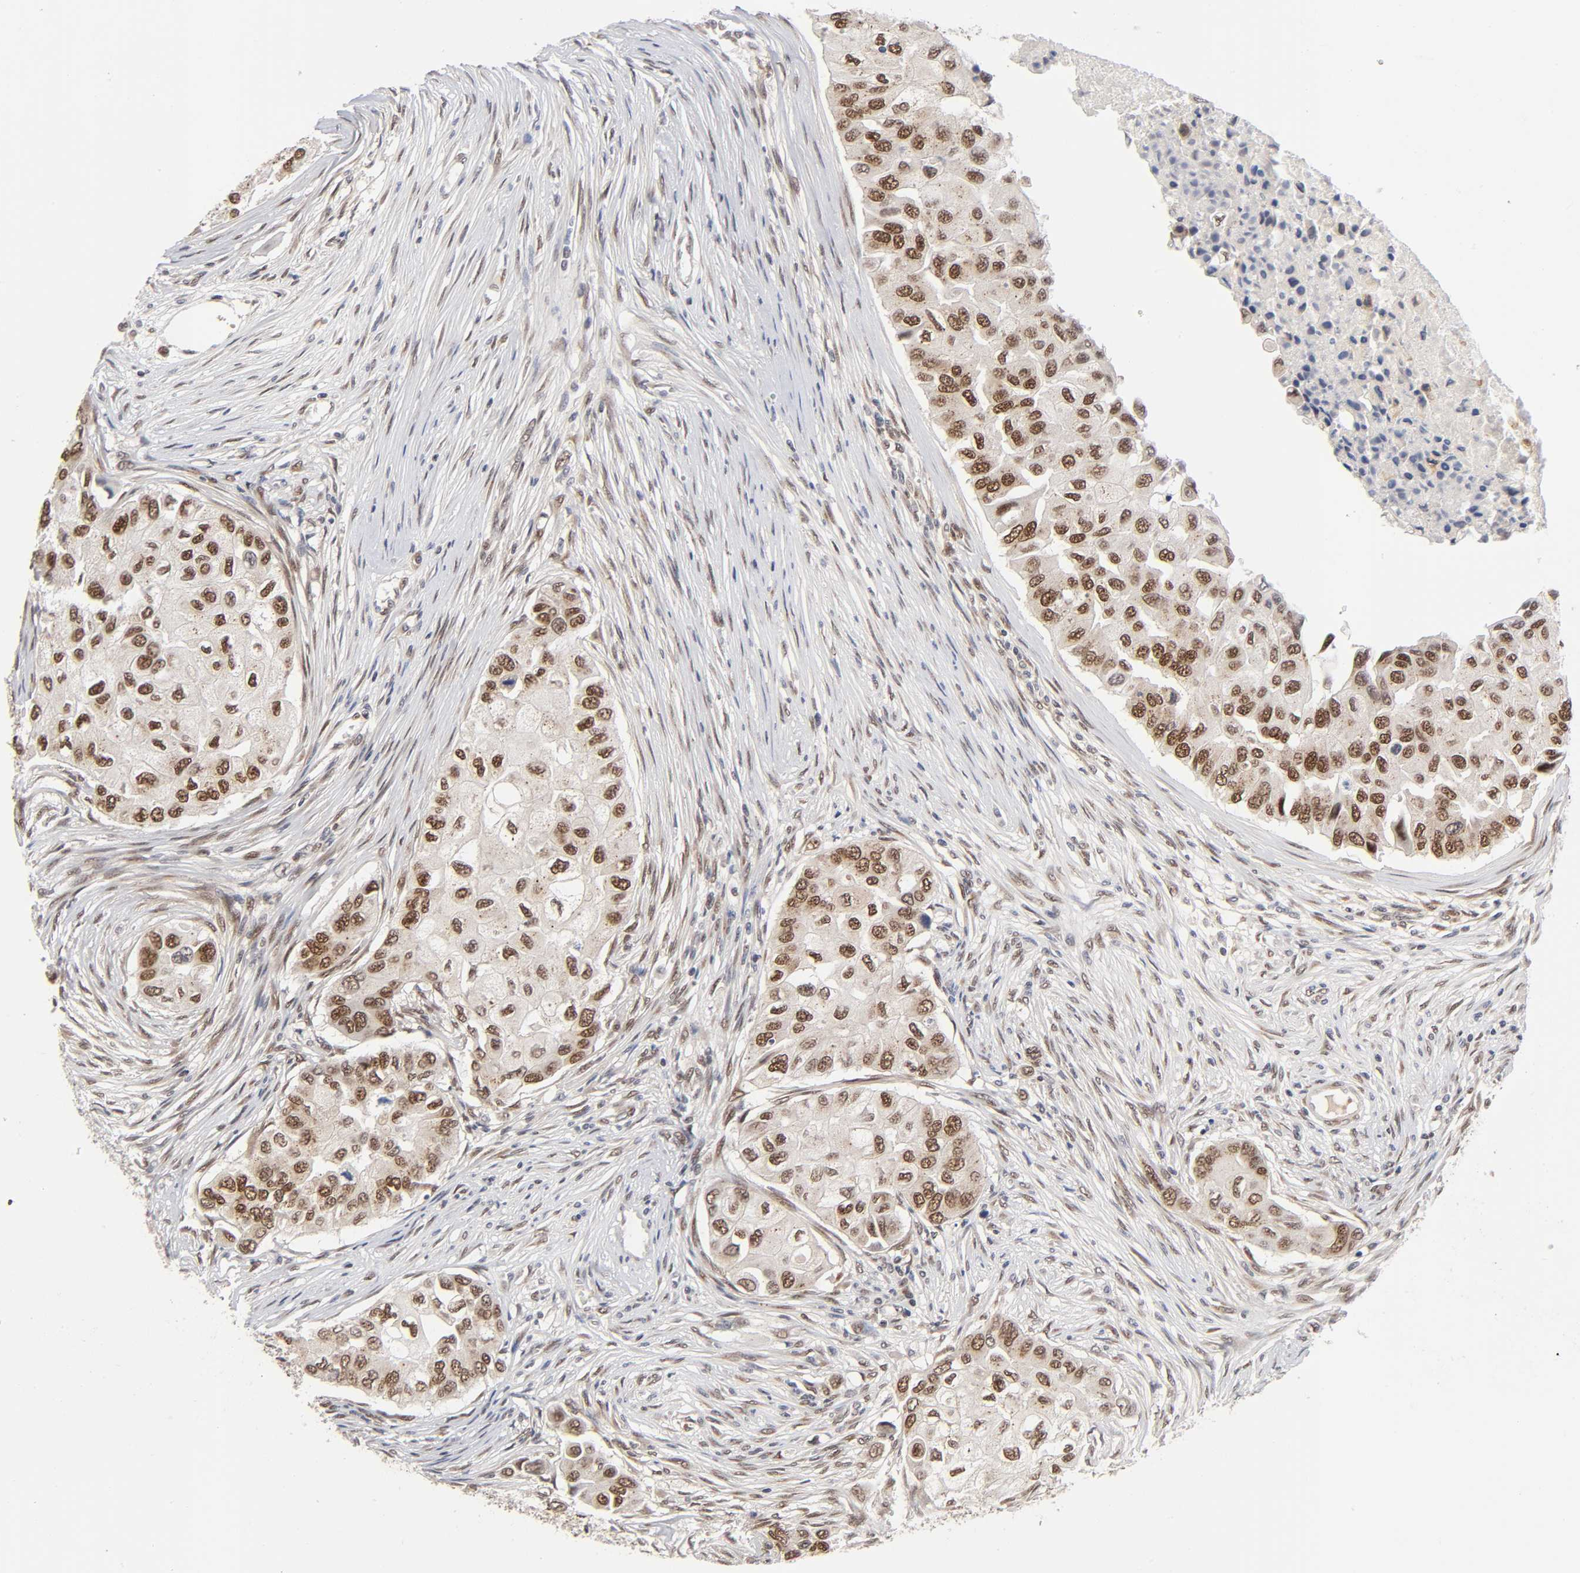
{"staining": {"intensity": "strong", "quantity": ">75%", "location": "cytoplasmic/membranous,nuclear"}, "tissue": "breast cancer", "cell_type": "Tumor cells", "image_type": "cancer", "snomed": [{"axis": "morphology", "description": "Normal tissue, NOS"}, {"axis": "morphology", "description": "Duct carcinoma"}, {"axis": "topography", "description": "Breast"}], "caption": "Invasive ductal carcinoma (breast) was stained to show a protein in brown. There is high levels of strong cytoplasmic/membranous and nuclear staining in about >75% of tumor cells.", "gene": "EP300", "patient": {"sex": "female", "age": 49}}